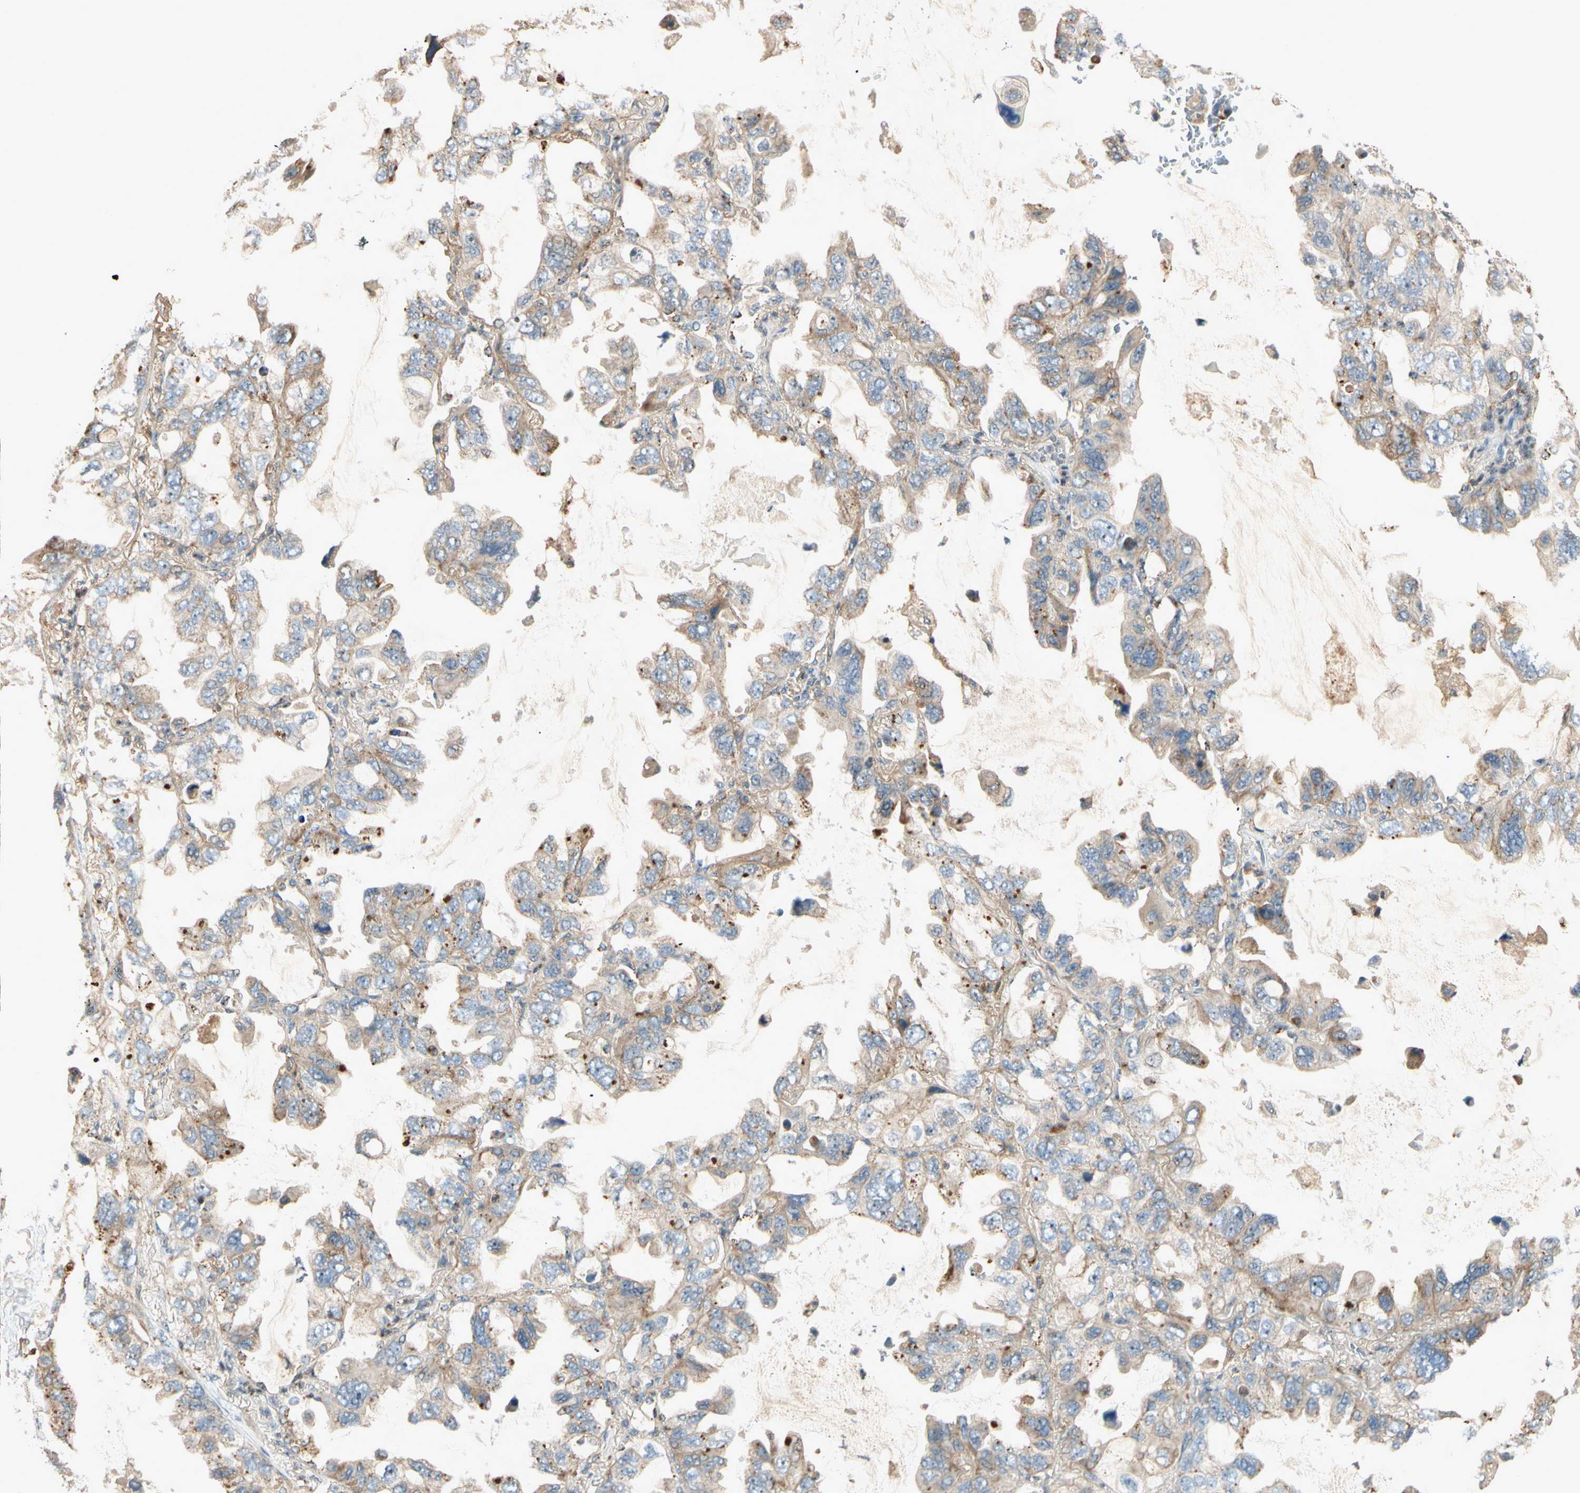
{"staining": {"intensity": "weak", "quantity": ">75%", "location": "cytoplasmic/membranous"}, "tissue": "lung cancer", "cell_type": "Tumor cells", "image_type": "cancer", "snomed": [{"axis": "morphology", "description": "Squamous cell carcinoma, NOS"}, {"axis": "topography", "description": "Lung"}], "caption": "A histopathology image of human squamous cell carcinoma (lung) stained for a protein displays weak cytoplasmic/membranous brown staining in tumor cells.", "gene": "NFYA", "patient": {"sex": "female", "age": 73}}